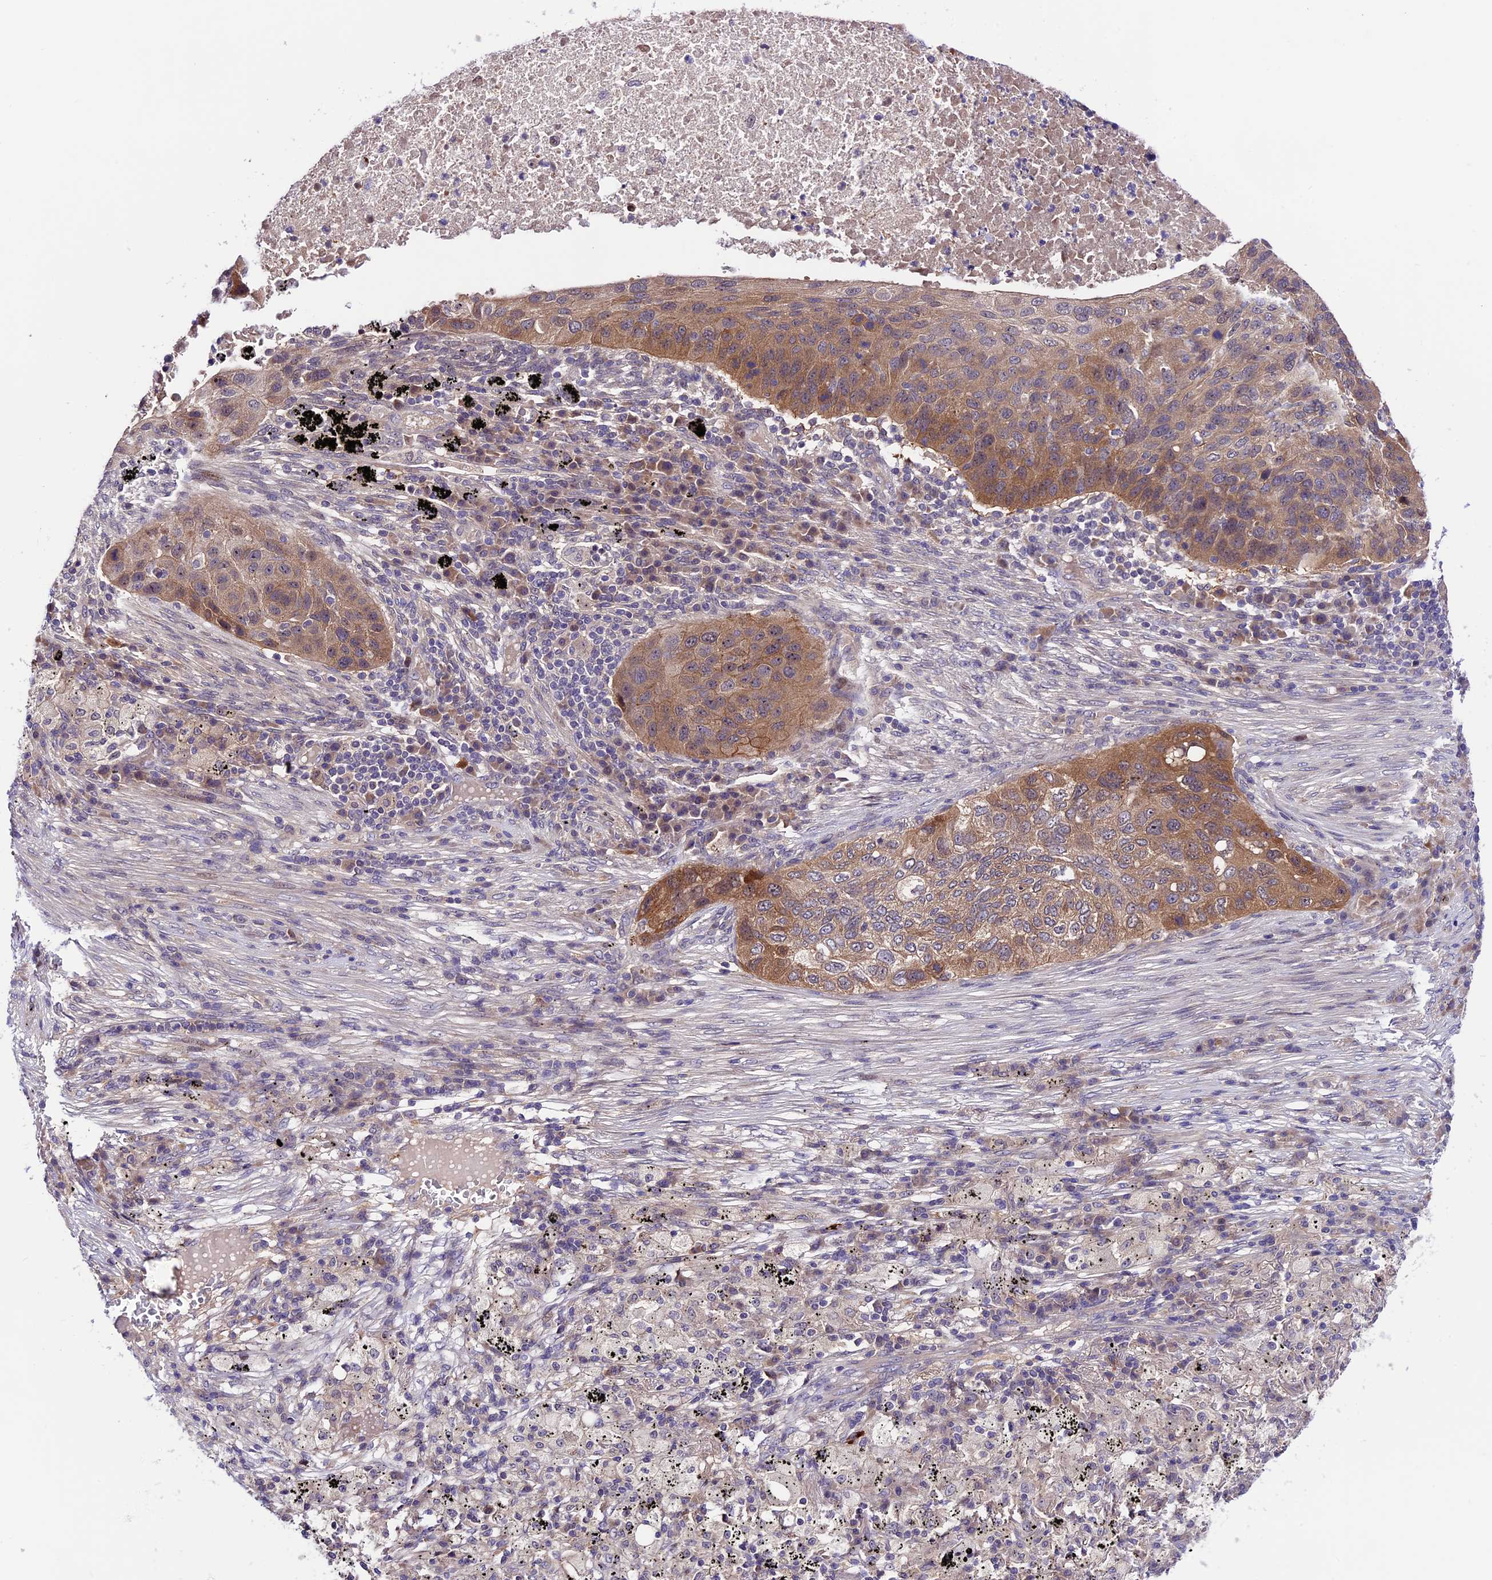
{"staining": {"intensity": "moderate", "quantity": ">75%", "location": "cytoplasmic/membranous"}, "tissue": "lung cancer", "cell_type": "Tumor cells", "image_type": "cancer", "snomed": [{"axis": "morphology", "description": "Squamous cell carcinoma, NOS"}, {"axis": "topography", "description": "Lung"}], "caption": "A histopathology image of squamous cell carcinoma (lung) stained for a protein demonstrates moderate cytoplasmic/membranous brown staining in tumor cells. Ihc stains the protein in brown and the nuclei are stained blue.", "gene": "XKR7", "patient": {"sex": "female", "age": 63}}